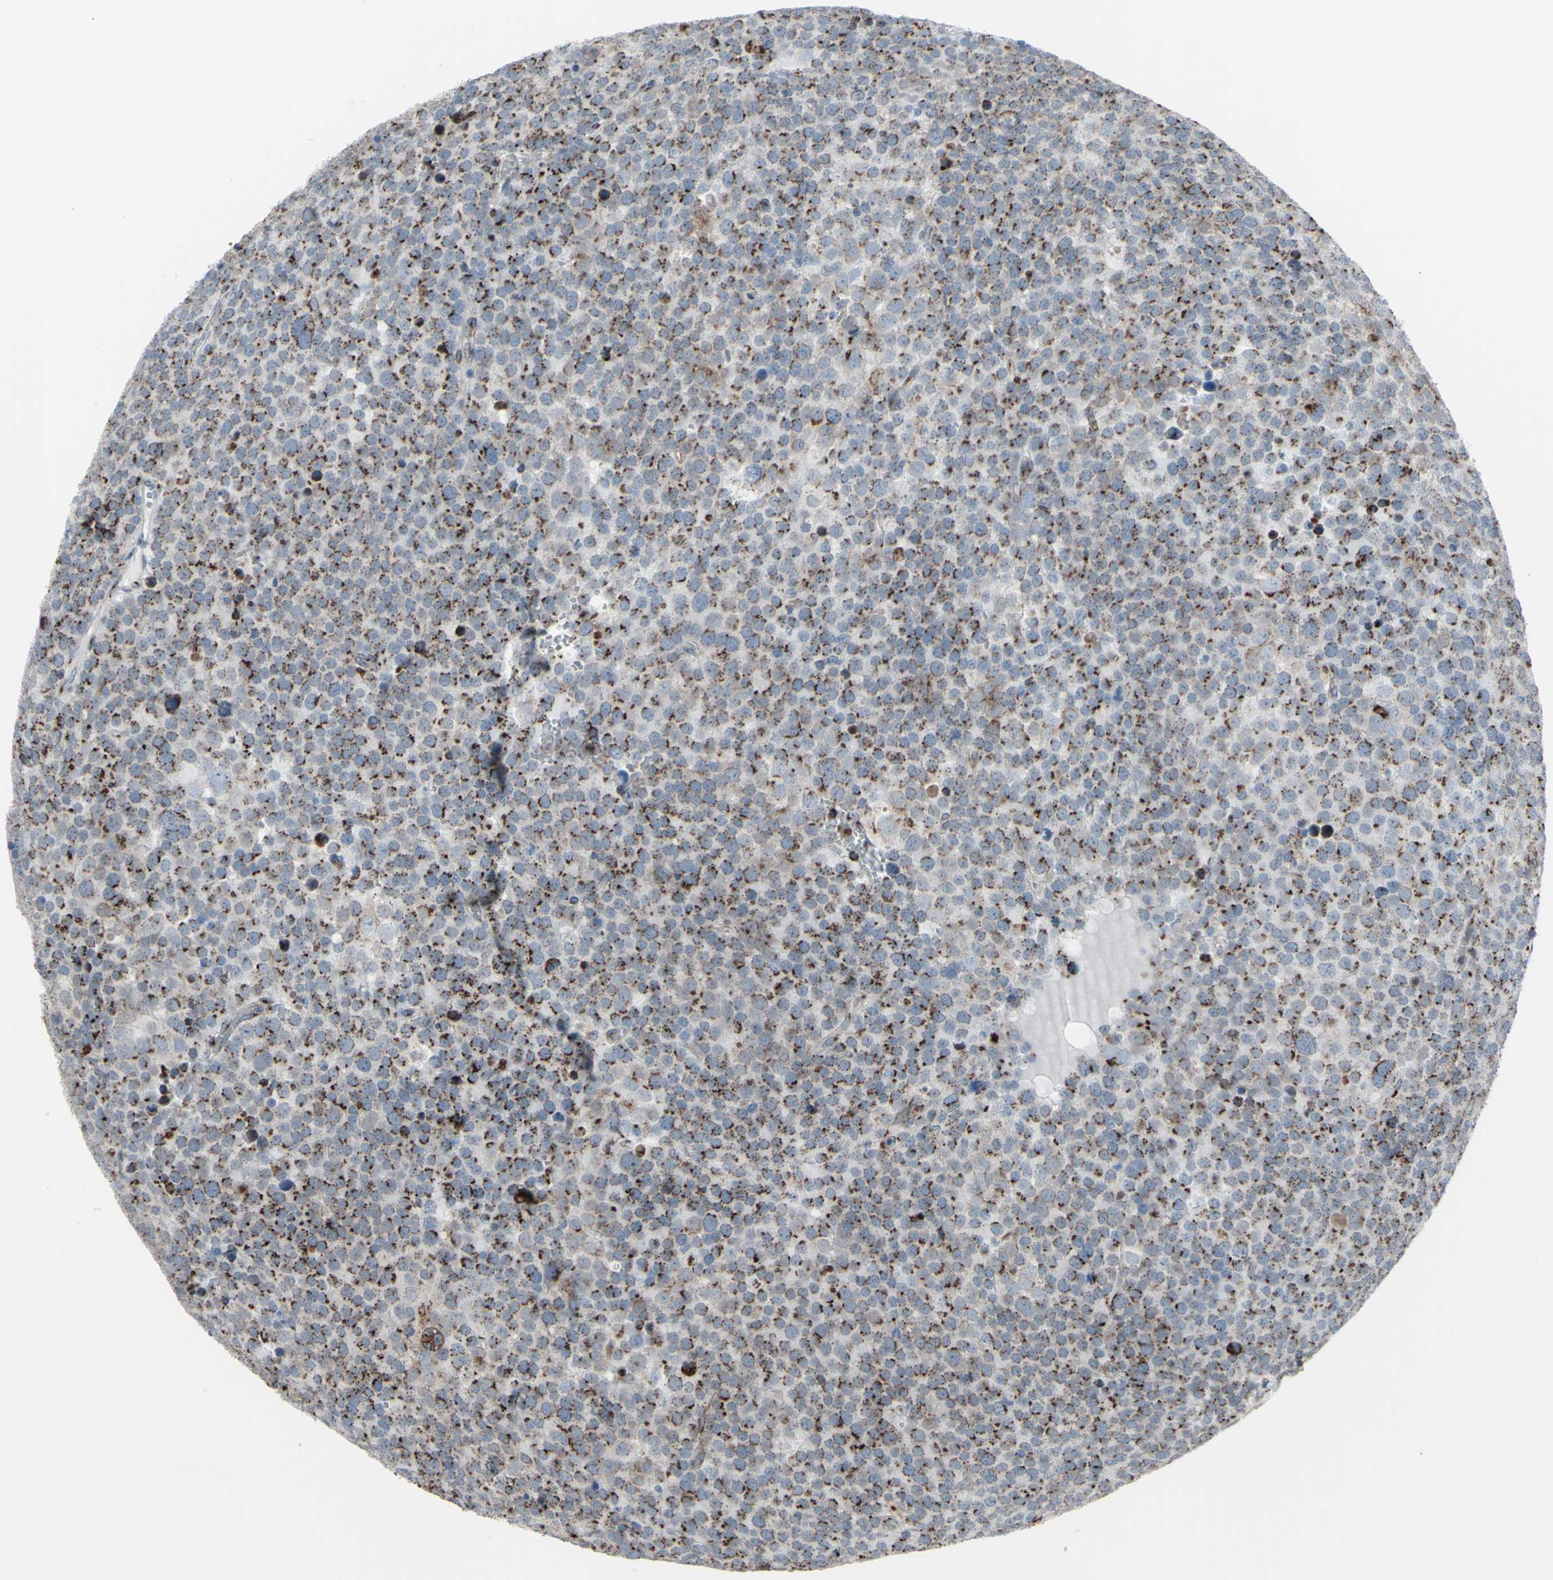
{"staining": {"intensity": "strong", "quantity": "25%-75%", "location": "cytoplasmic/membranous"}, "tissue": "testis cancer", "cell_type": "Tumor cells", "image_type": "cancer", "snomed": [{"axis": "morphology", "description": "Seminoma, NOS"}, {"axis": "topography", "description": "Testis"}], "caption": "This photomicrograph shows immunohistochemistry staining of seminoma (testis), with high strong cytoplasmic/membranous positivity in about 25%-75% of tumor cells.", "gene": "GLG1", "patient": {"sex": "male", "age": 71}}